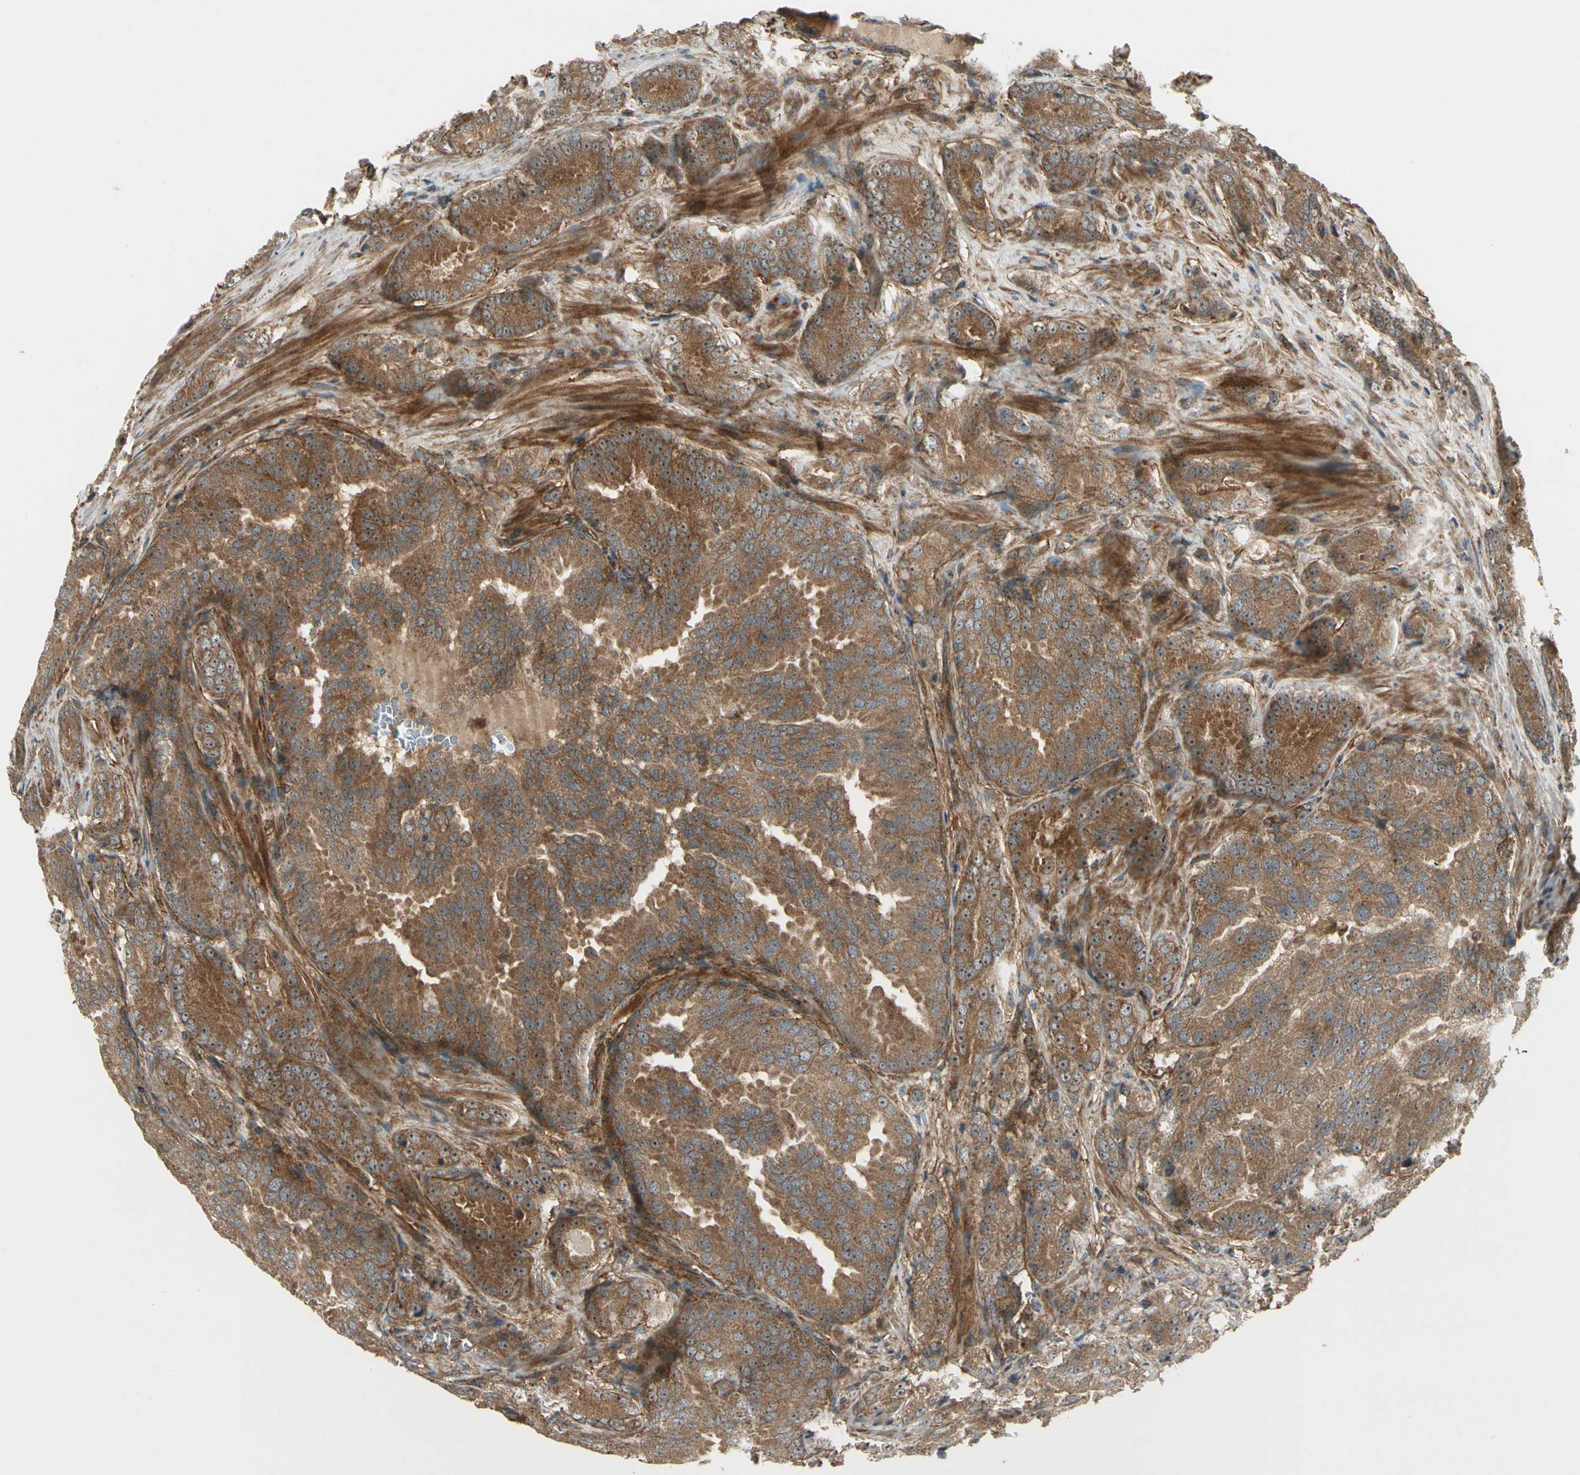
{"staining": {"intensity": "strong", "quantity": ">75%", "location": "cytoplasmic/membranous,nuclear"}, "tissue": "prostate cancer", "cell_type": "Tumor cells", "image_type": "cancer", "snomed": [{"axis": "morphology", "description": "Adenocarcinoma, High grade"}, {"axis": "topography", "description": "Prostate"}], "caption": "The immunohistochemical stain labels strong cytoplasmic/membranous and nuclear staining in tumor cells of prostate cancer (high-grade adenocarcinoma) tissue.", "gene": "FKBP15", "patient": {"sex": "male", "age": 64}}